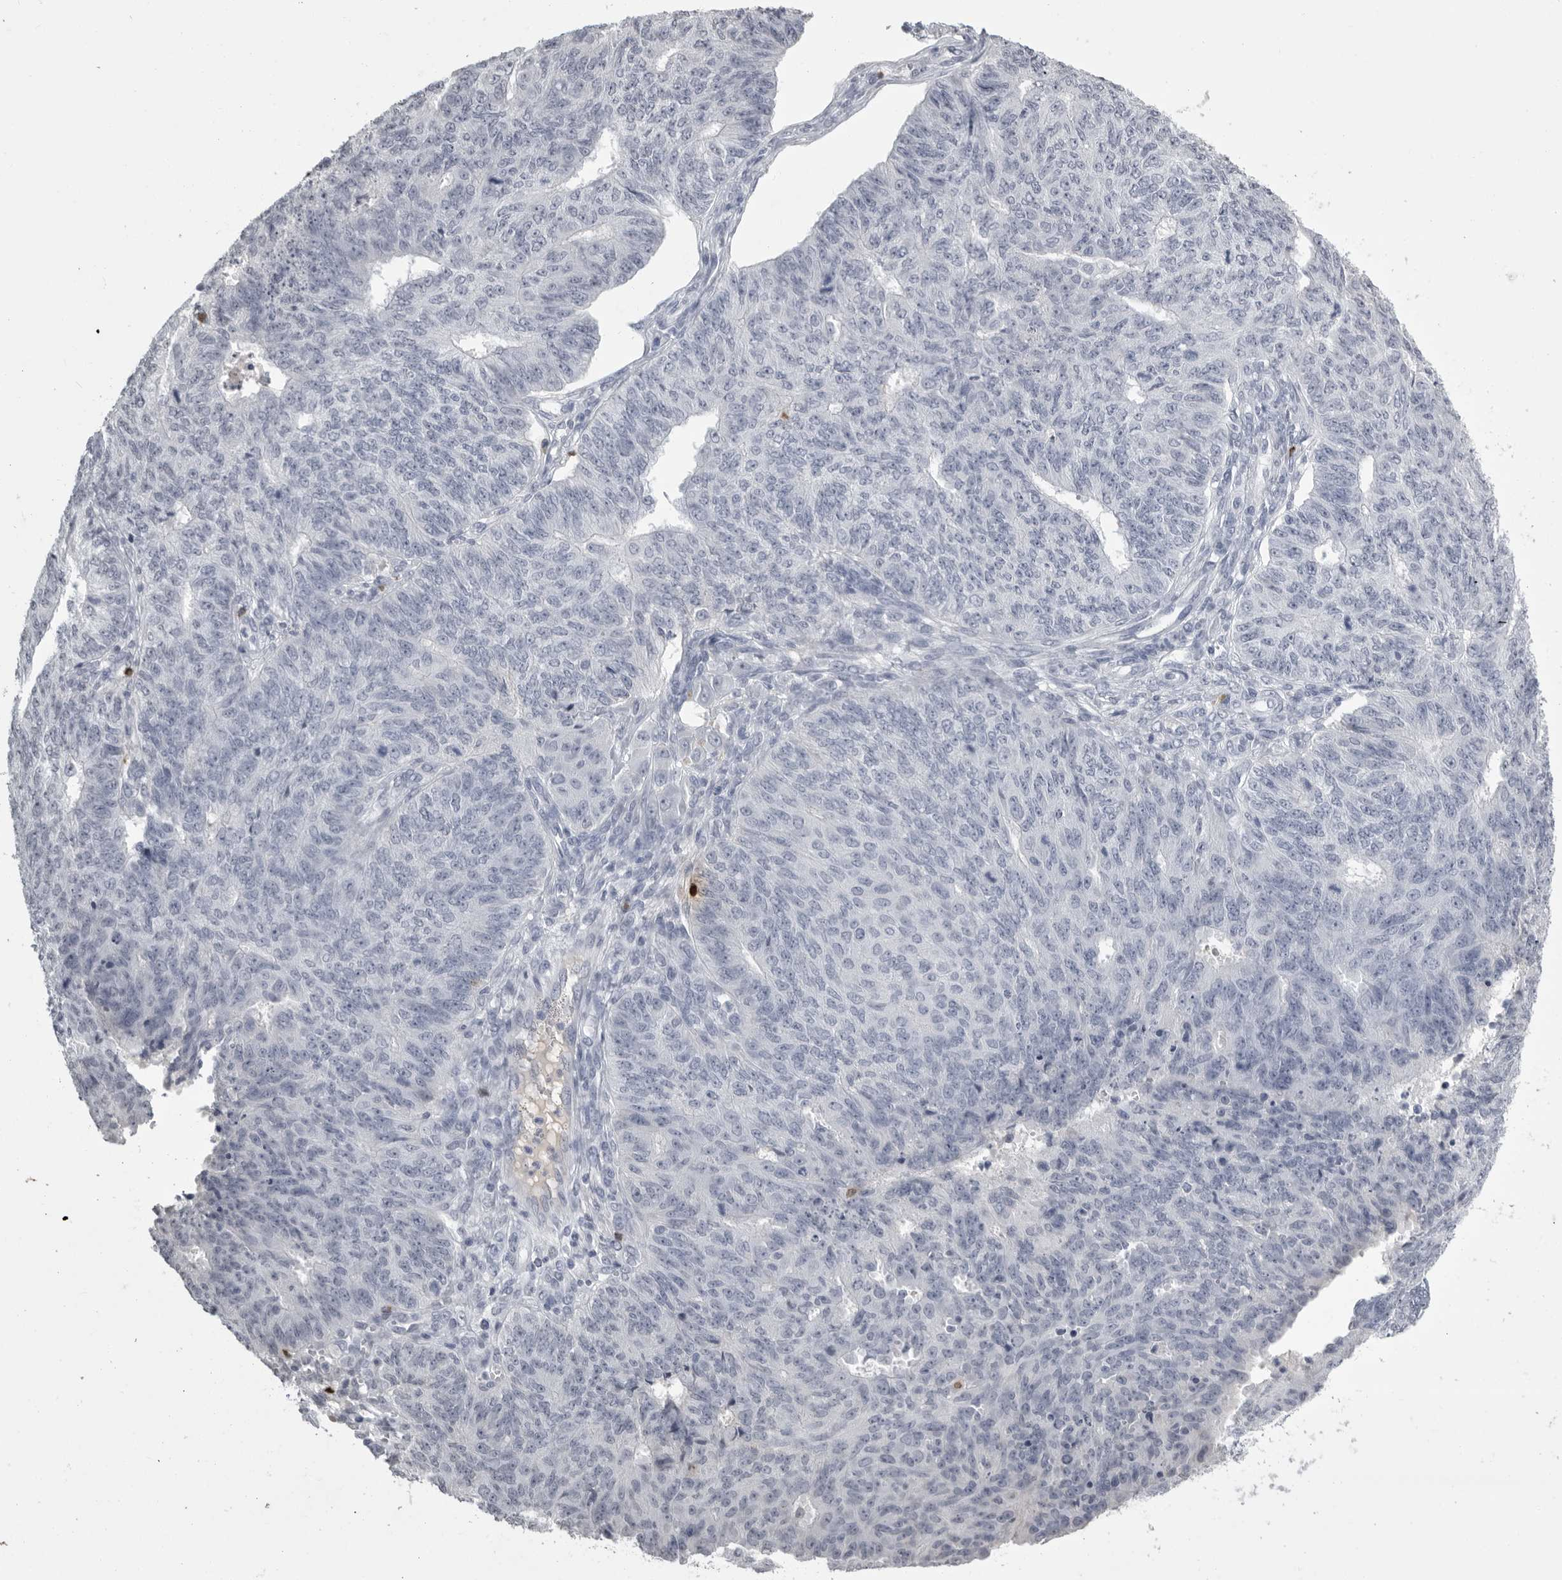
{"staining": {"intensity": "negative", "quantity": "none", "location": "none"}, "tissue": "endometrial cancer", "cell_type": "Tumor cells", "image_type": "cancer", "snomed": [{"axis": "morphology", "description": "Adenocarcinoma, NOS"}, {"axis": "topography", "description": "Endometrium"}], "caption": "Tumor cells show no significant expression in endometrial cancer (adenocarcinoma).", "gene": "GNLY", "patient": {"sex": "female", "age": 32}}